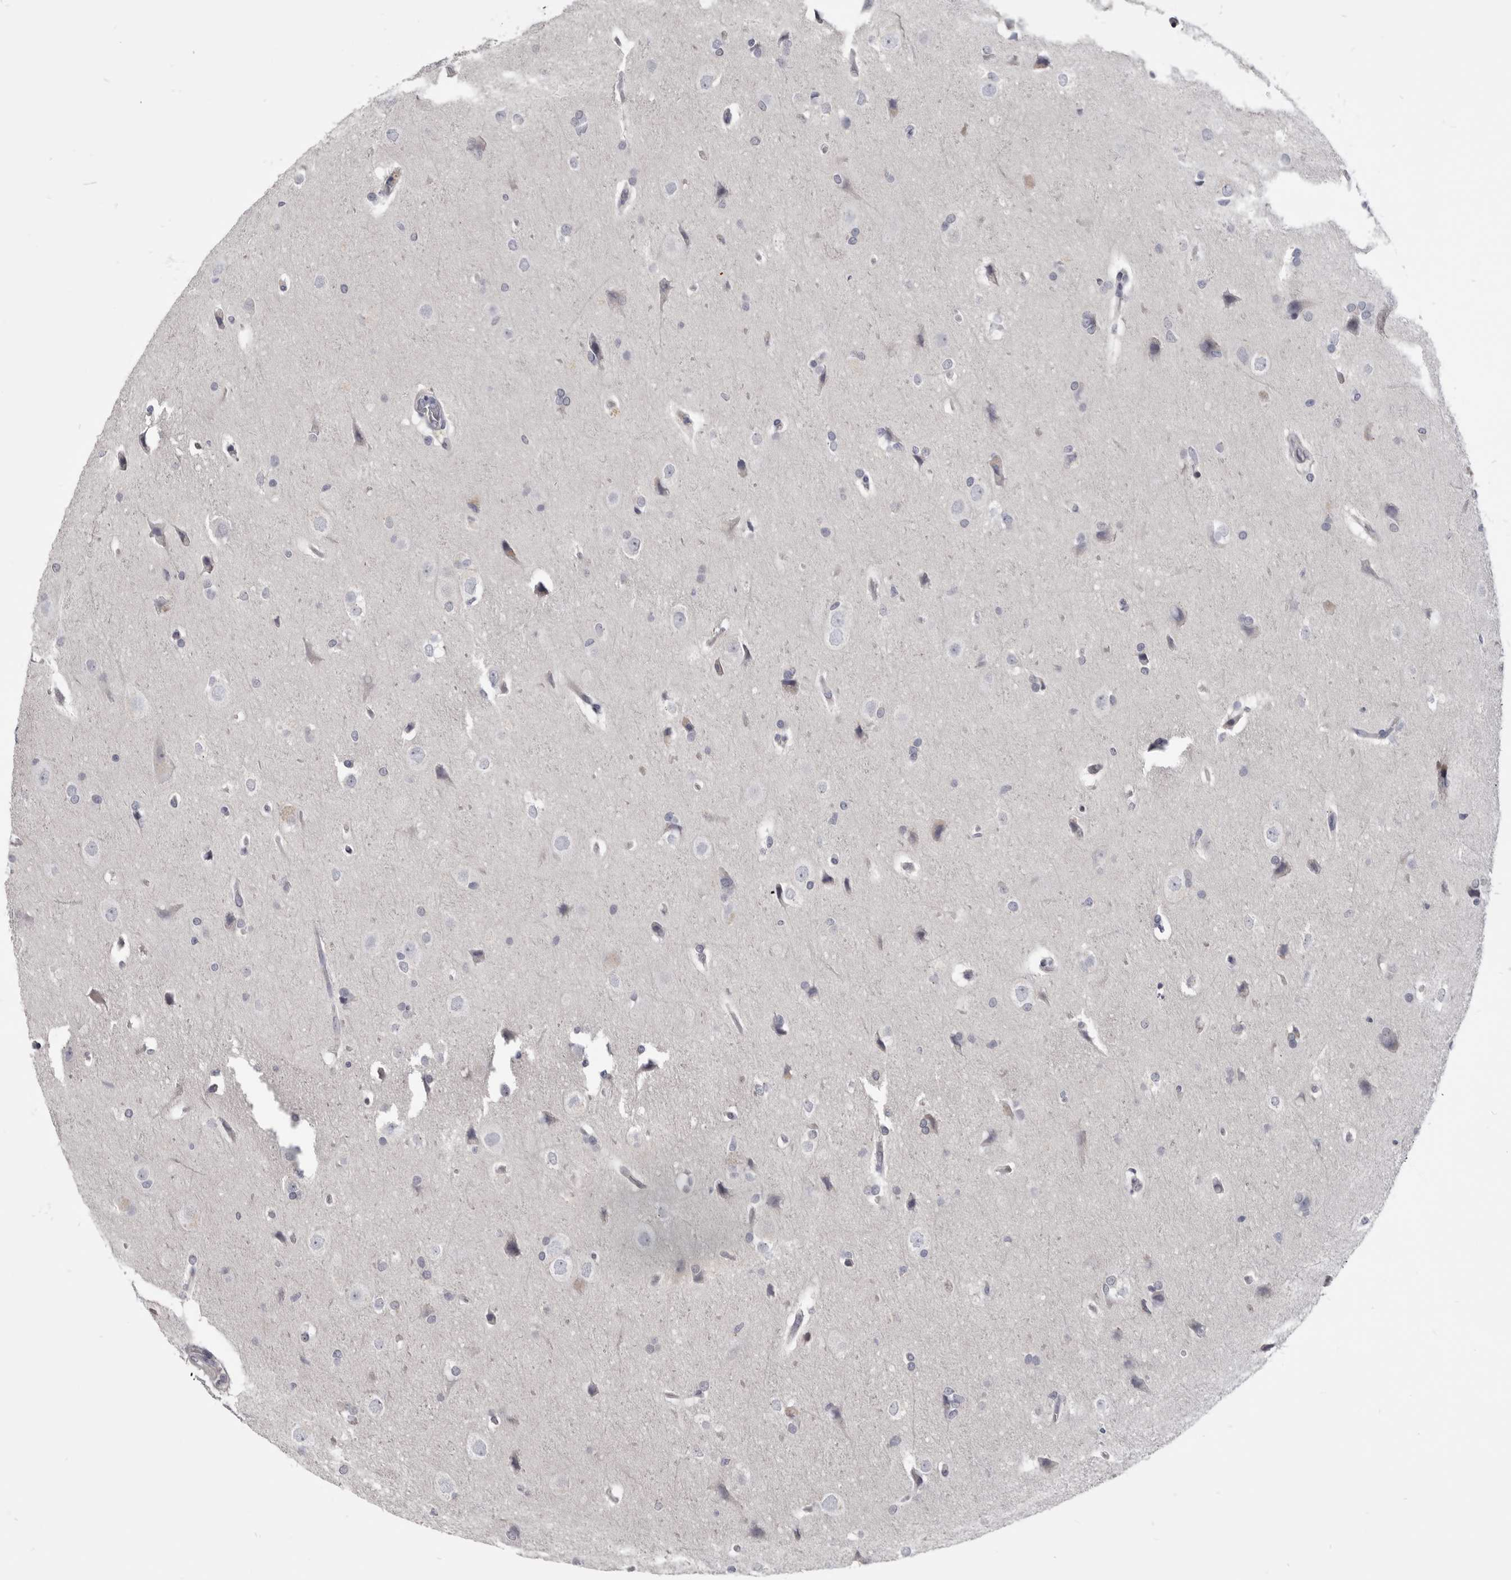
{"staining": {"intensity": "negative", "quantity": "none", "location": "none"}, "tissue": "glioma", "cell_type": "Tumor cells", "image_type": "cancer", "snomed": [{"axis": "morphology", "description": "Glioma, malignant, Low grade"}, {"axis": "topography", "description": "Brain"}], "caption": "Tumor cells show no significant positivity in glioma.", "gene": "CGN", "patient": {"sex": "female", "age": 37}}